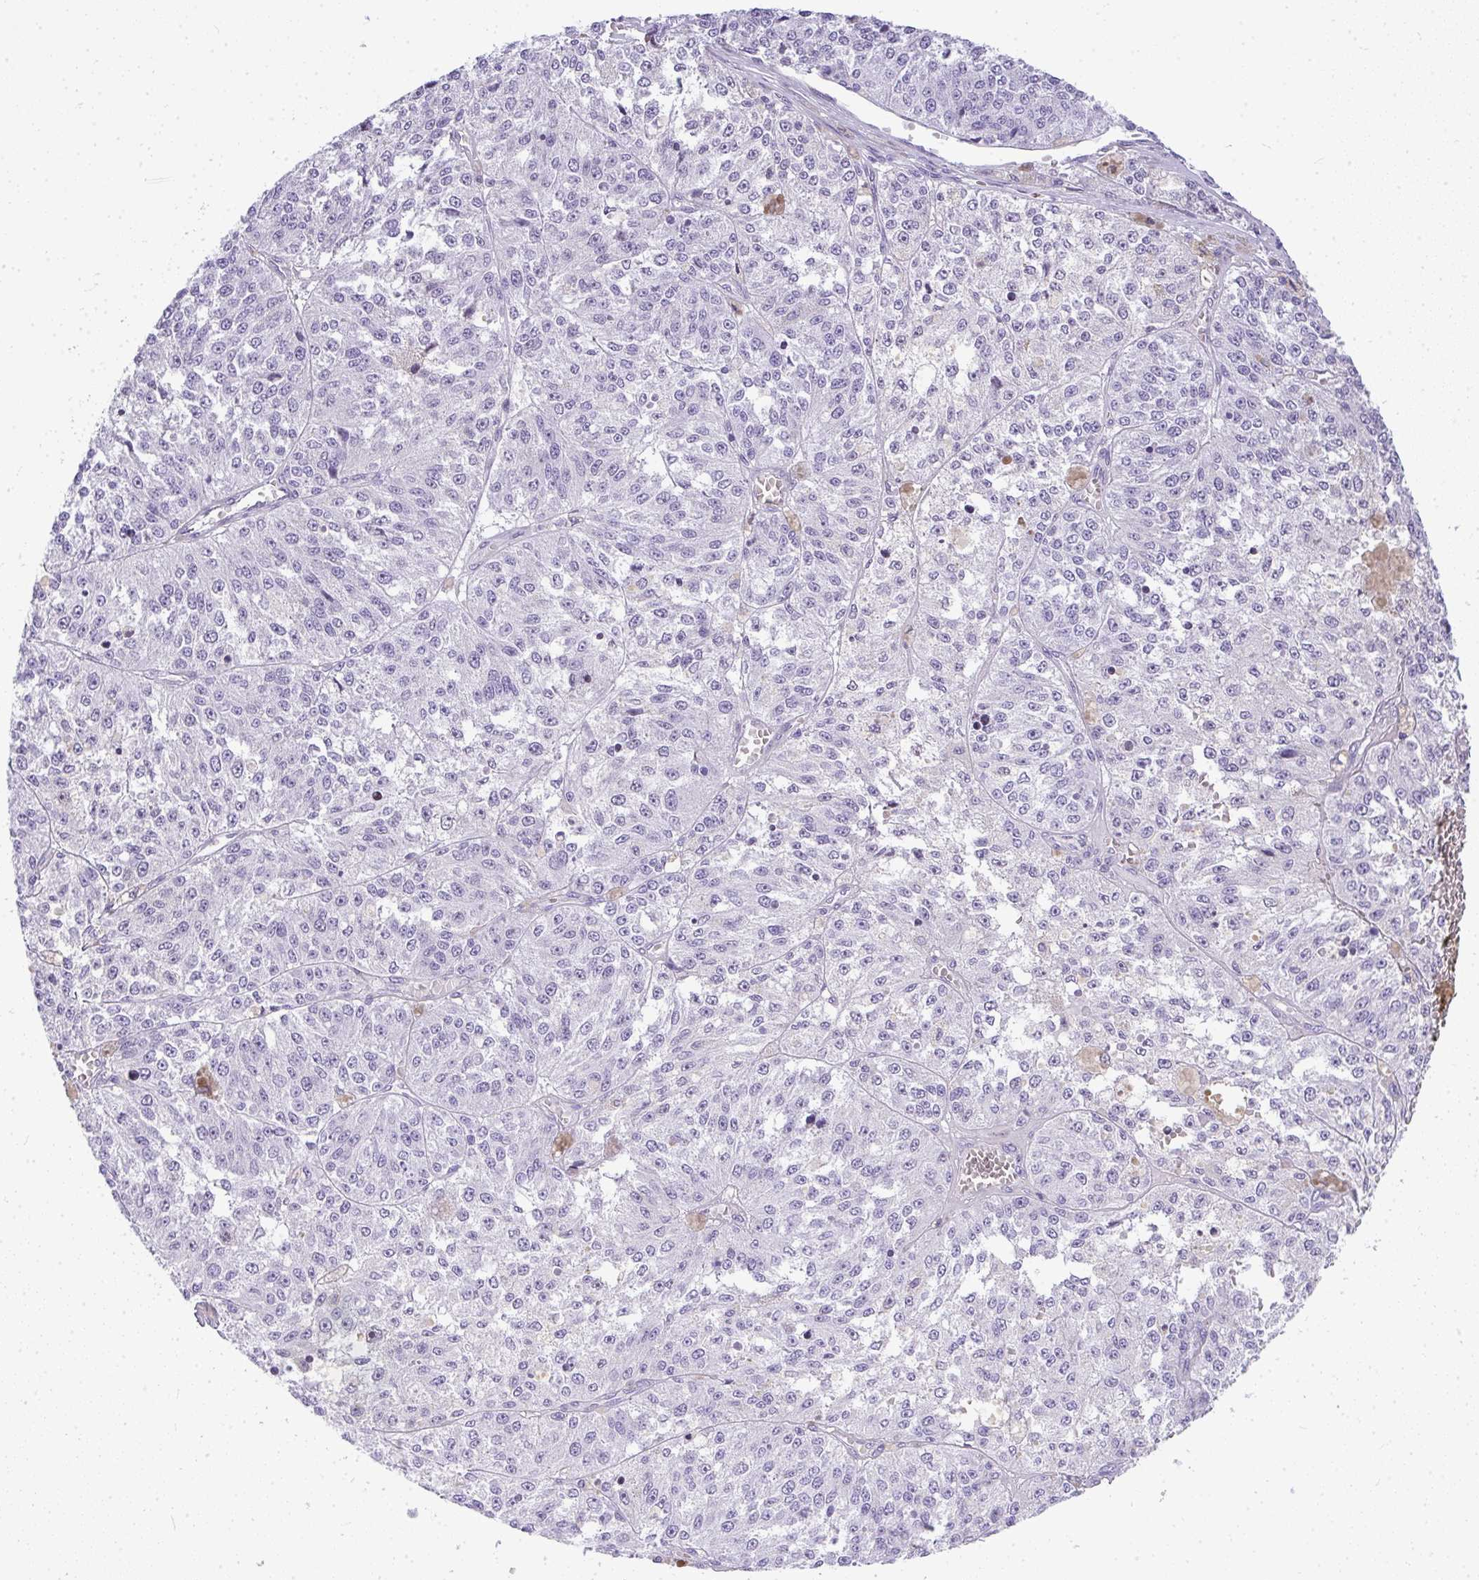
{"staining": {"intensity": "negative", "quantity": "none", "location": "none"}, "tissue": "melanoma", "cell_type": "Tumor cells", "image_type": "cancer", "snomed": [{"axis": "morphology", "description": "Malignant melanoma, Metastatic site"}, {"axis": "topography", "description": "Lymph node"}], "caption": "A micrograph of human malignant melanoma (metastatic site) is negative for staining in tumor cells.", "gene": "ADRA2C", "patient": {"sex": "female", "age": 64}}